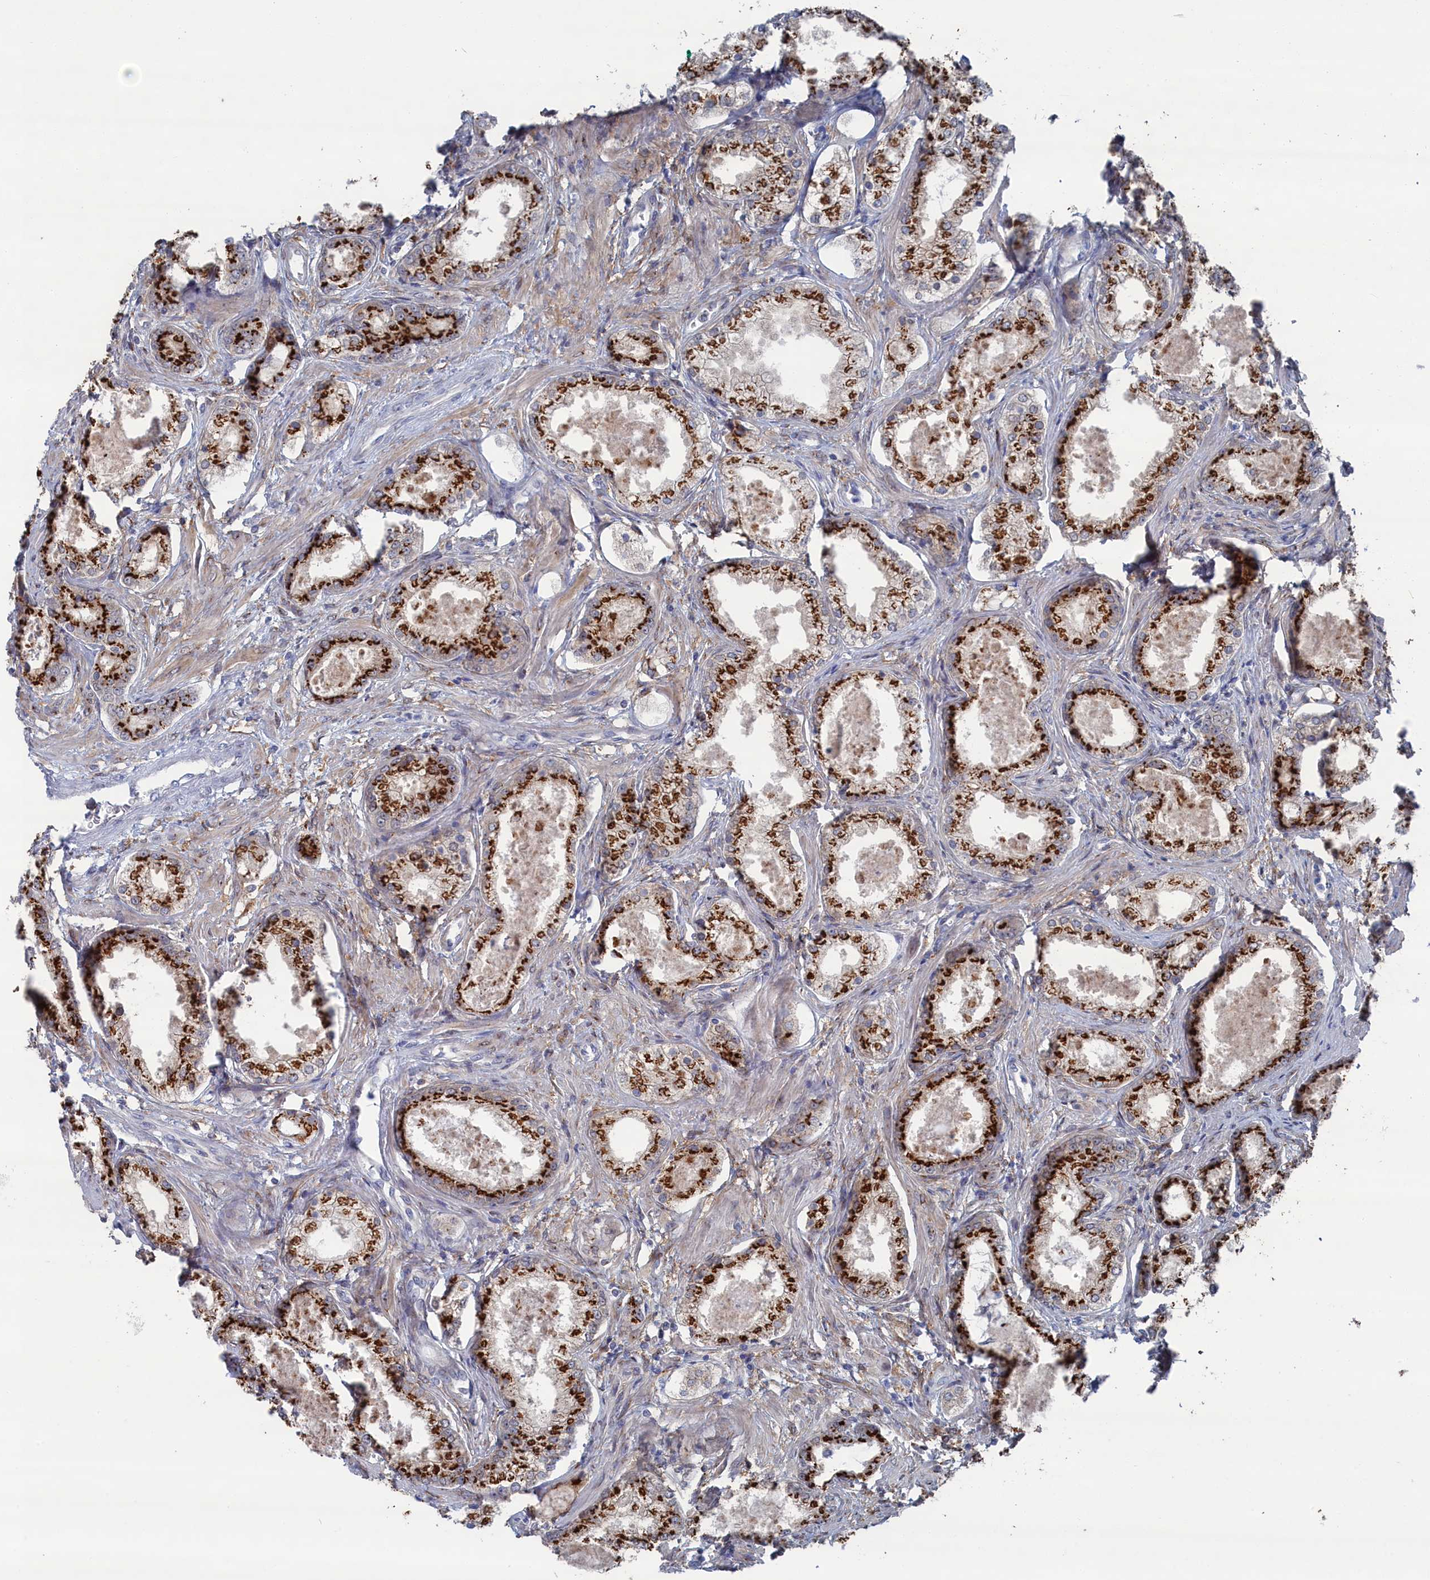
{"staining": {"intensity": "strong", "quantity": ">75%", "location": "cytoplasmic/membranous"}, "tissue": "prostate cancer", "cell_type": "Tumor cells", "image_type": "cancer", "snomed": [{"axis": "morphology", "description": "Adenocarcinoma, Low grade"}, {"axis": "topography", "description": "Prostate"}], "caption": "Protein expression analysis of human prostate low-grade adenocarcinoma reveals strong cytoplasmic/membranous staining in approximately >75% of tumor cells.", "gene": "IRX1", "patient": {"sex": "male", "age": 68}}